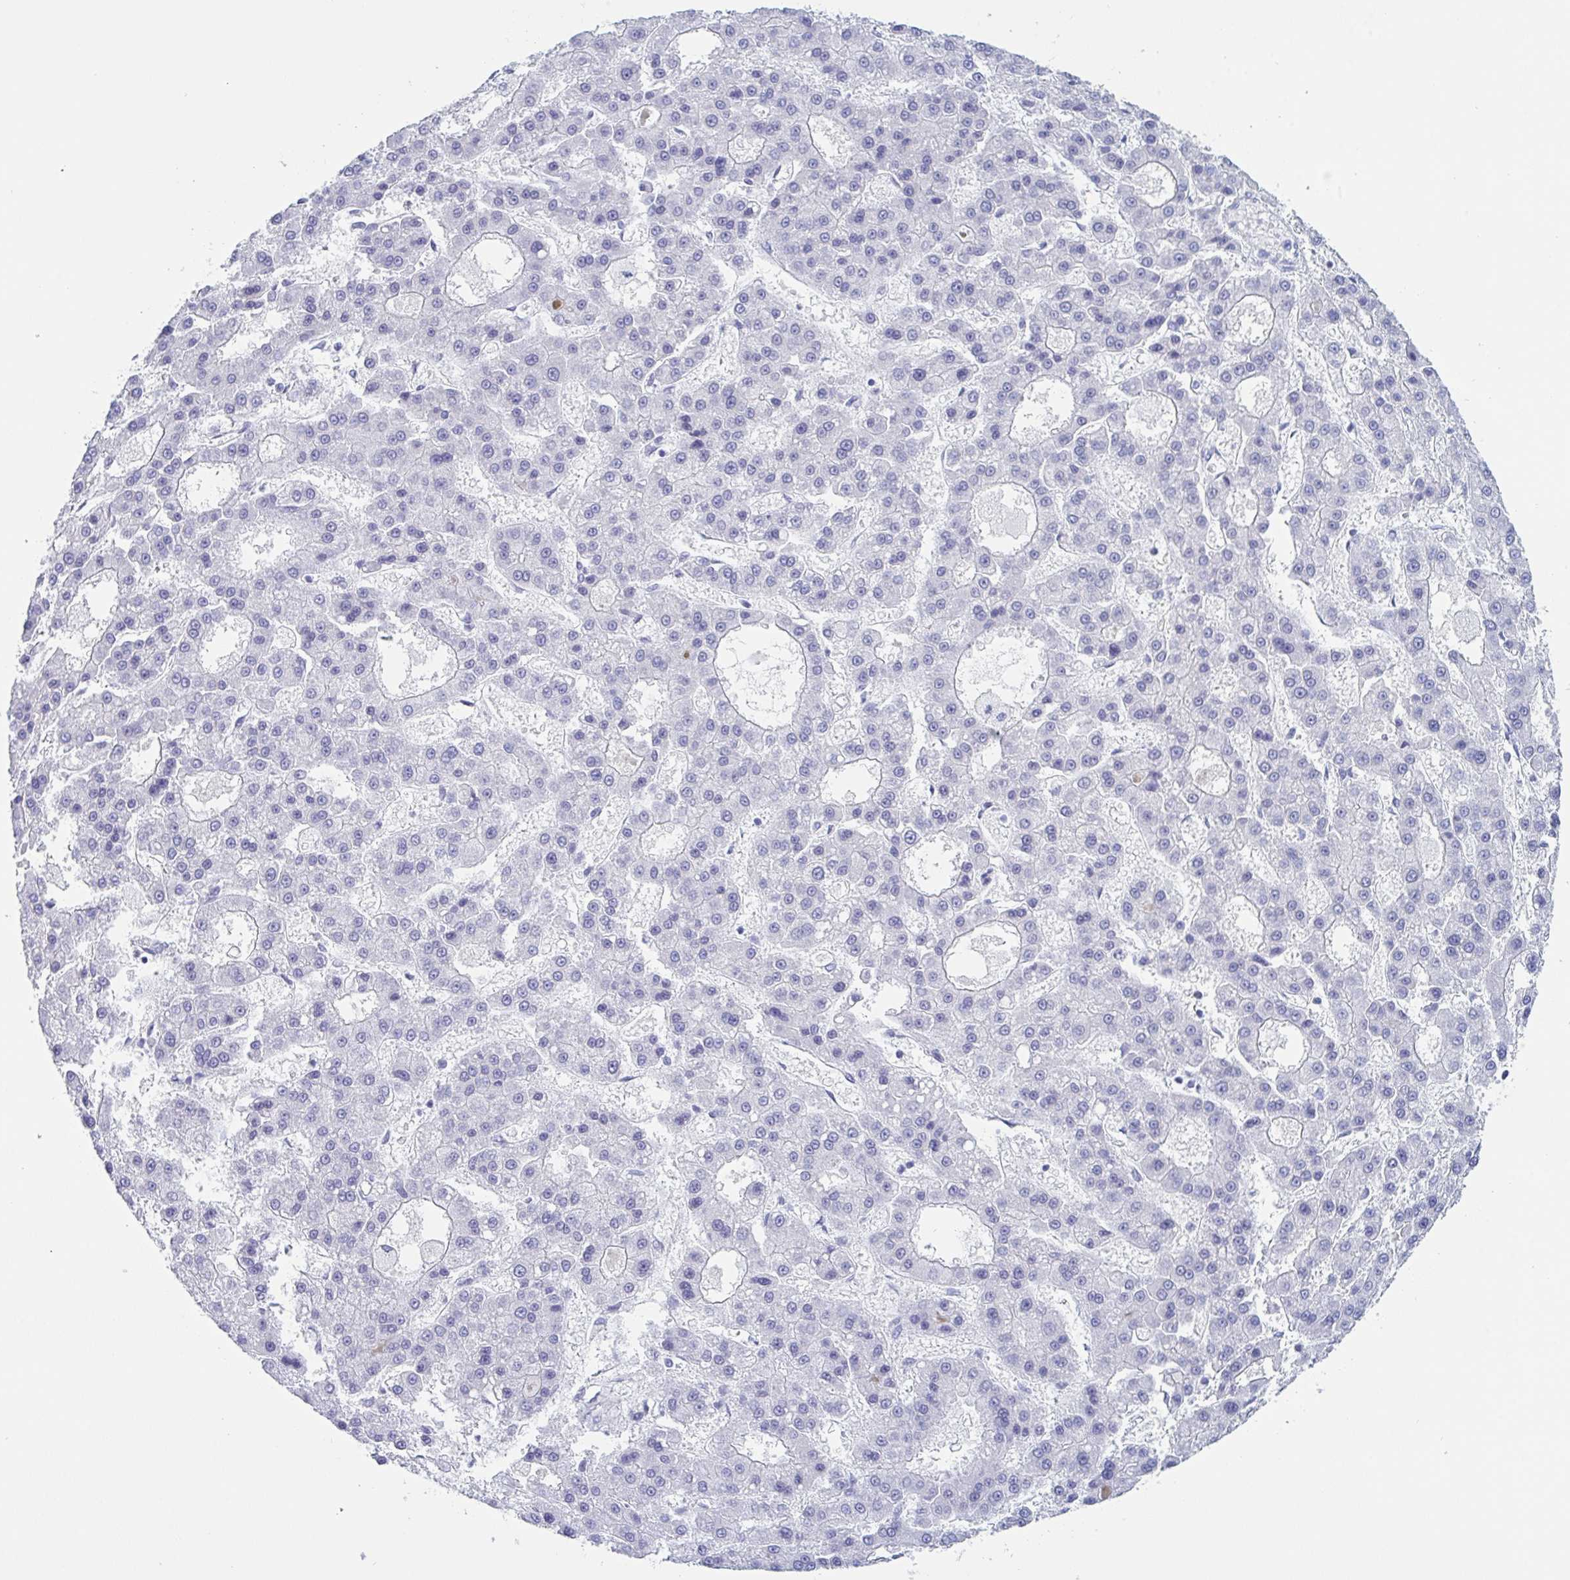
{"staining": {"intensity": "negative", "quantity": "none", "location": "none"}, "tissue": "liver cancer", "cell_type": "Tumor cells", "image_type": "cancer", "snomed": [{"axis": "morphology", "description": "Carcinoma, Hepatocellular, NOS"}, {"axis": "topography", "description": "Liver"}], "caption": "DAB (3,3'-diaminobenzidine) immunohistochemical staining of liver hepatocellular carcinoma demonstrates no significant expression in tumor cells.", "gene": "CDX4", "patient": {"sex": "male", "age": 70}}